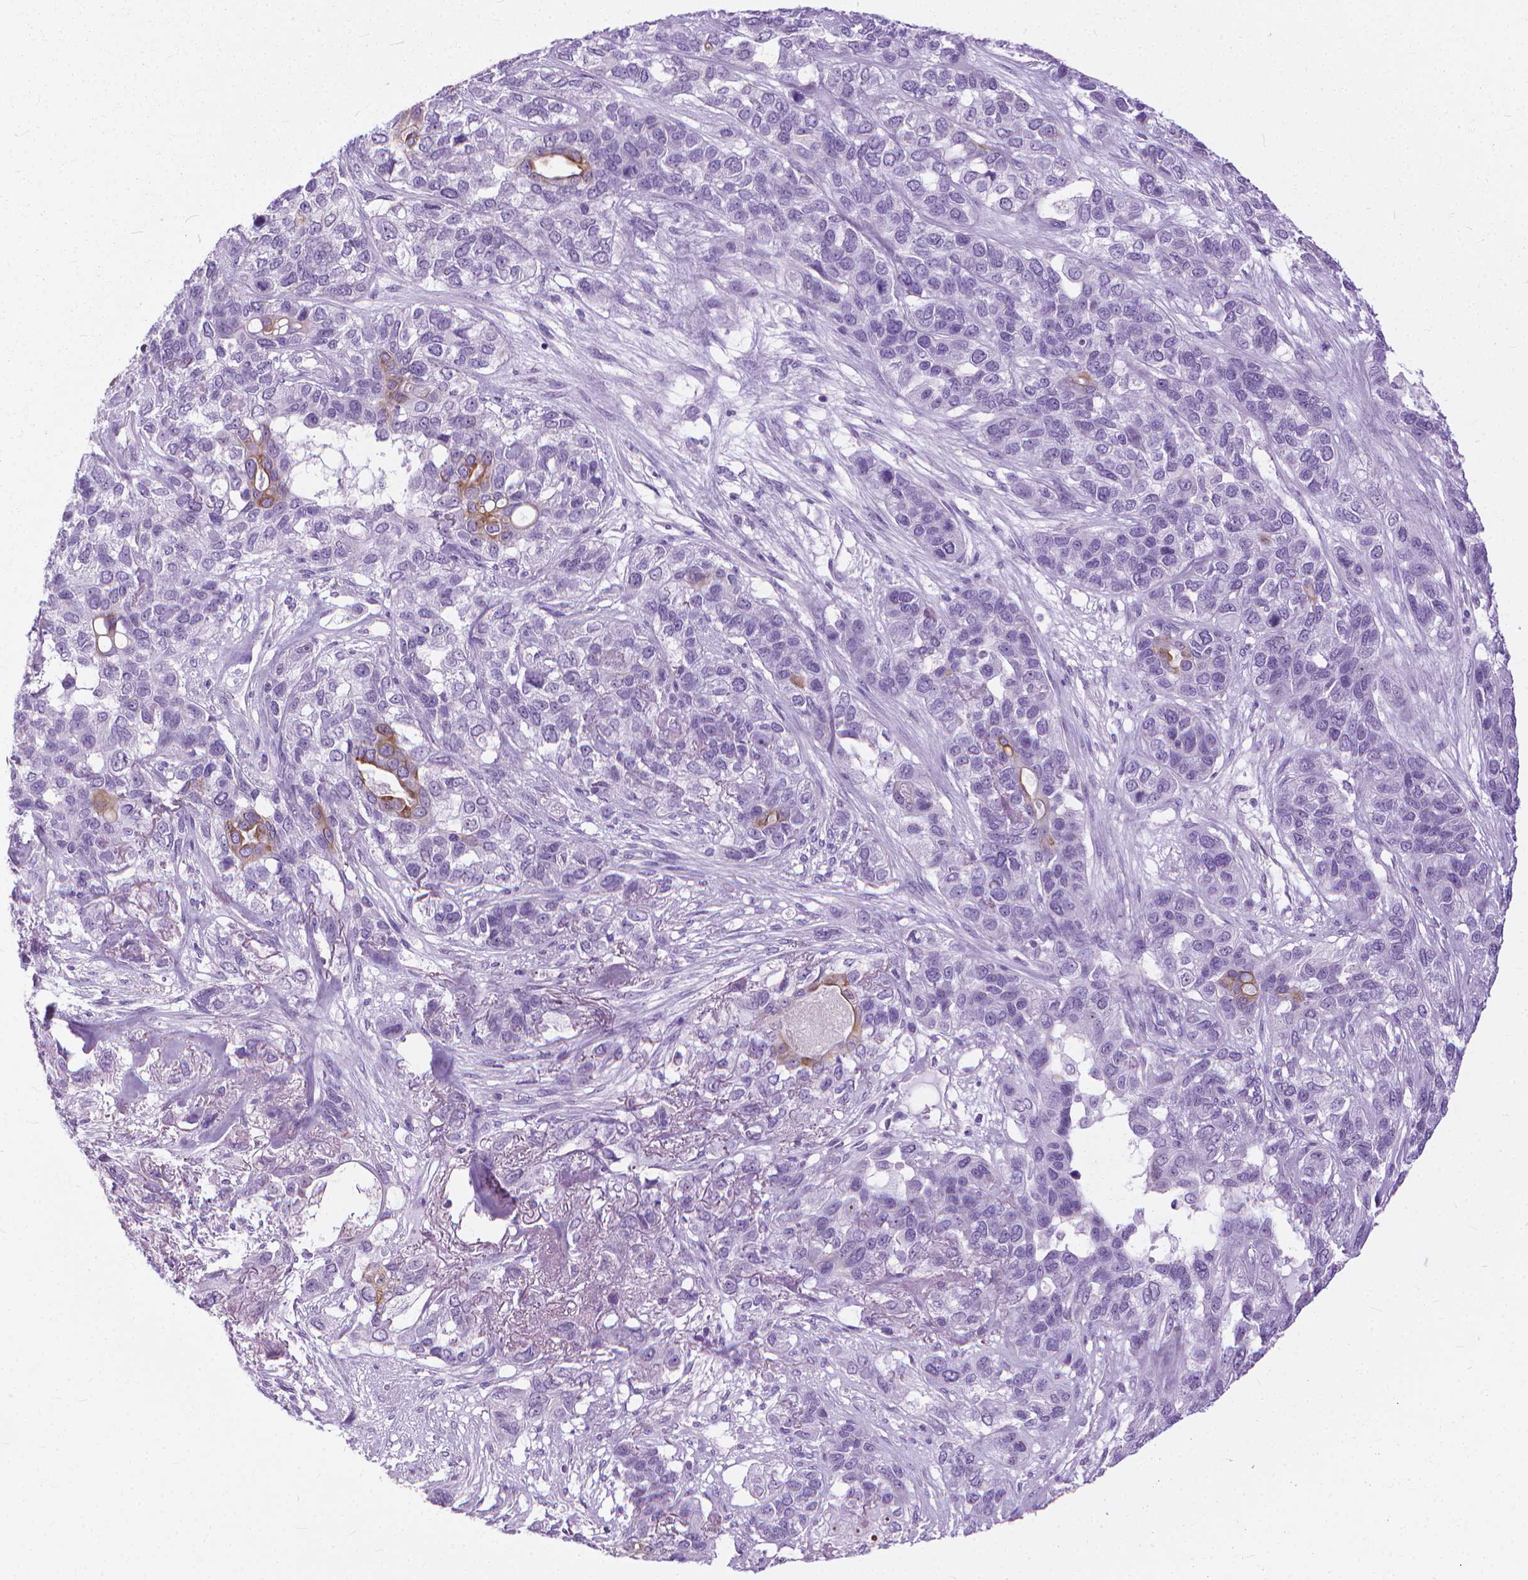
{"staining": {"intensity": "moderate", "quantity": "<25%", "location": "cytoplasmic/membranous"}, "tissue": "lung cancer", "cell_type": "Tumor cells", "image_type": "cancer", "snomed": [{"axis": "morphology", "description": "Squamous cell carcinoma, NOS"}, {"axis": "topography", "description": "Lung"}], "caption": "Human lung cancer stained with a protein marker shows moderate staining in tumor cells.", "gene": "HTR2B", "patient": {"sex": "female", "age": 70}}